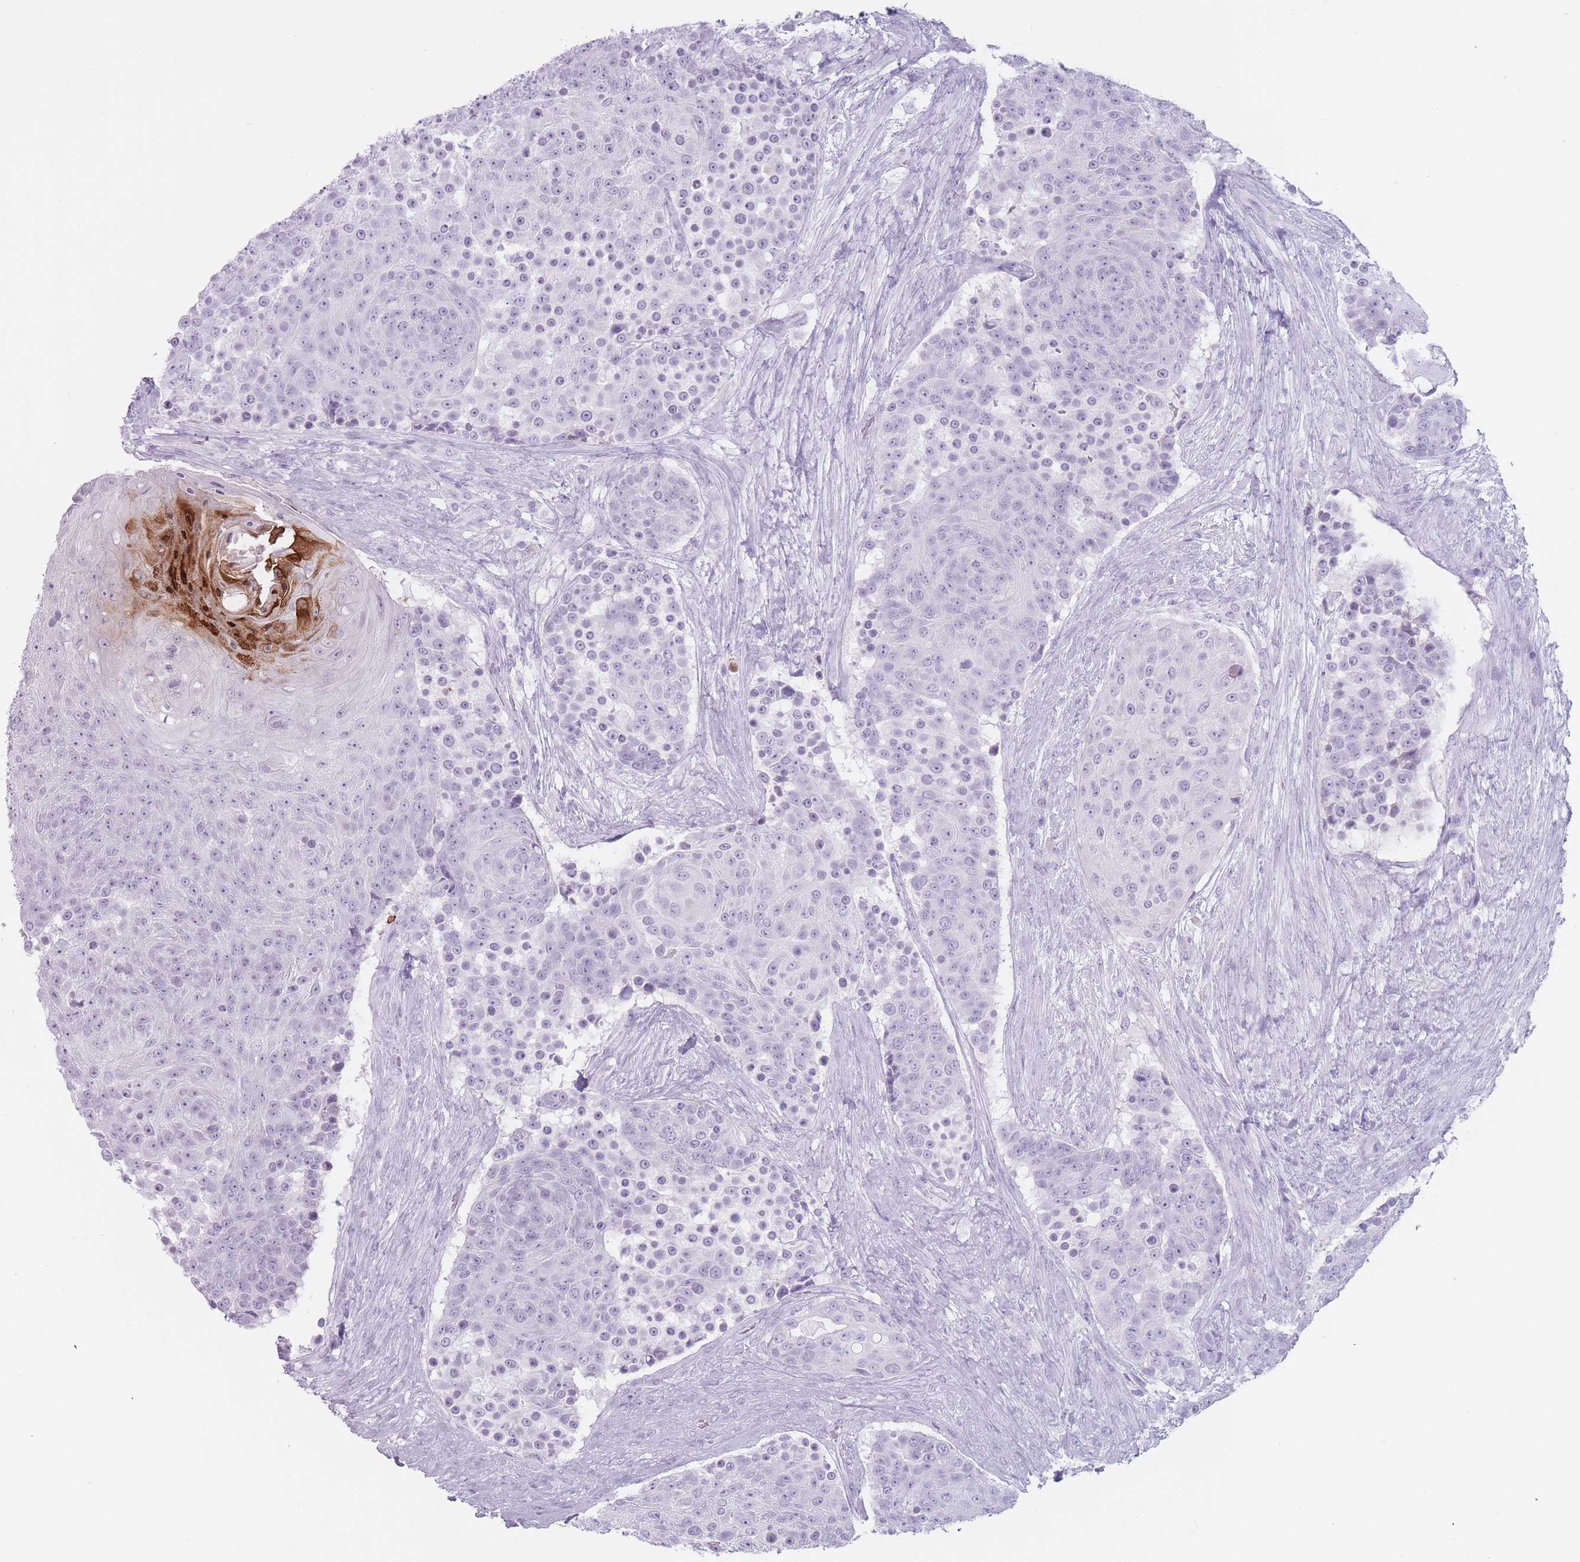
{"staining": {"intensity": "strong", "quantity": "<25%", "location": "cytoplasmic/membranous,nuclear"}, "tissue": "urothelial cancer", "cell_type": "Tumor cells", "image_type": "cancer", "snomed": [{"axis": "morphology", "description": "Urothelial carcinoma, High grade"}, {"axis": "topography", "description": "Urinary bladder"}], "caption": "Immunohistochemistry (IHC) histopathology image of high-grade urothelial carcinoma stained for a protein (brown), which reveals medium levels of strong cytoplasmic/membranous and nuclear staining in about <25% of tumor cells.", "gene": "PNMA3", "patient": {"sex": "female", "age": 63}}